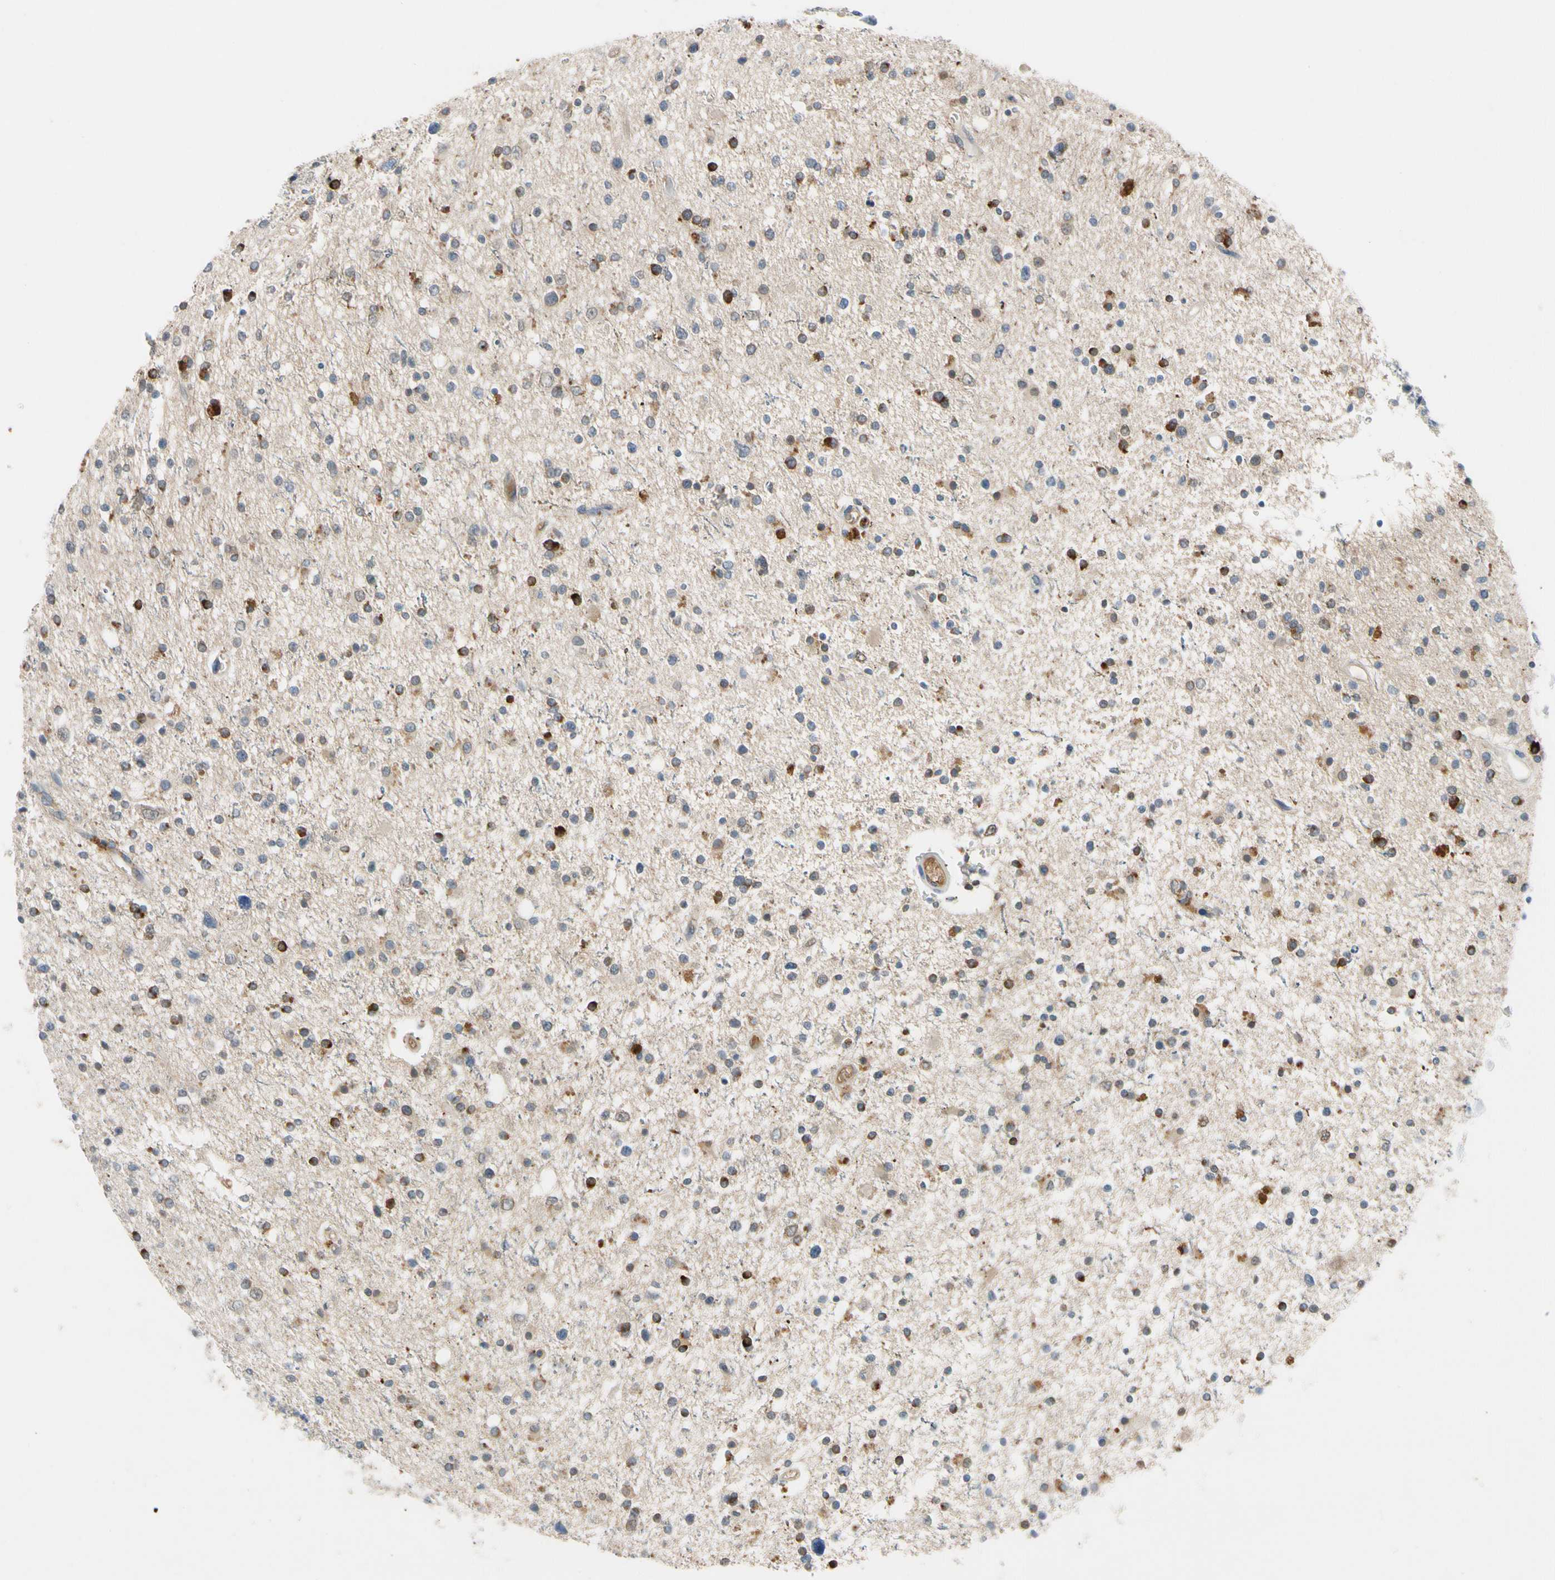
{"staining": {"intensity": "strong", "quantity": "<25%", "location": "cytoplasmic/membranous,nuclear"}, "tissue": "glioma", "cell_type": "Tumor cells", "image_type": "cancer", "snomed": [{"axis": "morphology", "description": "Glioma, malignant, High grade"}, {"axis": "topography", "description": "Brain"}], "caption": "Immunohistochemistry photomicrograph of neoplastic tissue: human malignant high-grade glioma stained using immunohistochemistry (IHC) reveals medium levels of strong protein expression localized specifically in the cytoplasmic/membranous and nuclear of tumor cells, appearing as a cytoplasmic/membranous and nuclear brown color.", "gene": "CNDP1", "patient": {"sex": "male", "age": 33}}